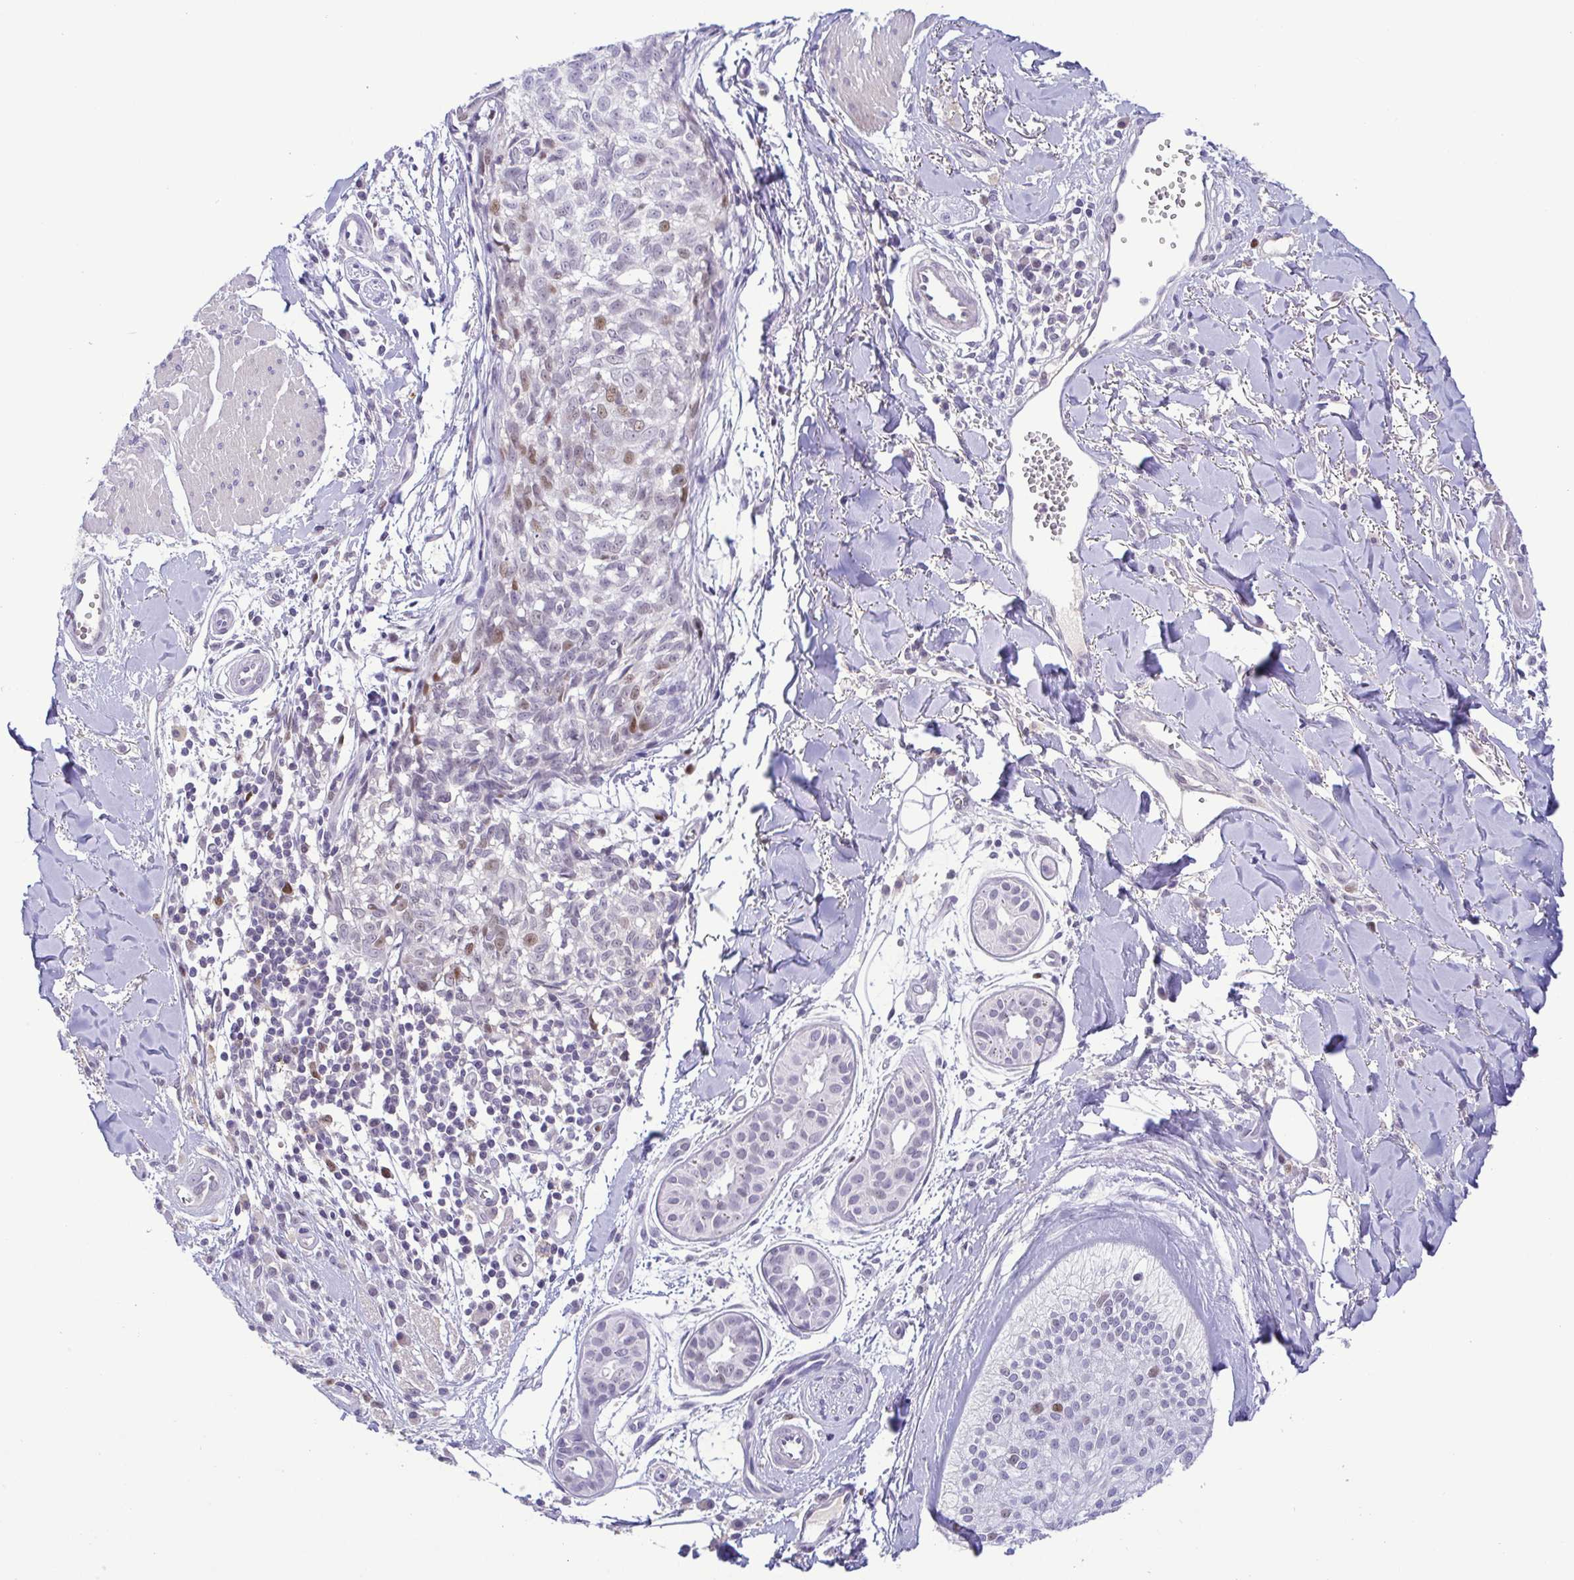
{"staining": {"intensity": "weak", "quantity": "25%-75%", "location": "nuclear"}, "tissue": "melanoma", "cell_type": "Tumor cells", "image_type": "cancer", "snomed": [{"axis": "morphology", "description": "Malignant melanoma, NOS"}, {"axis": "topography", "description": "Skin"}], "caption": "DAB immunohistochemical staining of human melanoma exhibits weak nuclear protein expression in approximately 25%-75% of tumor cells.", "gene": "TIPIN", "patient": {"sex": "male", "age": 48}}